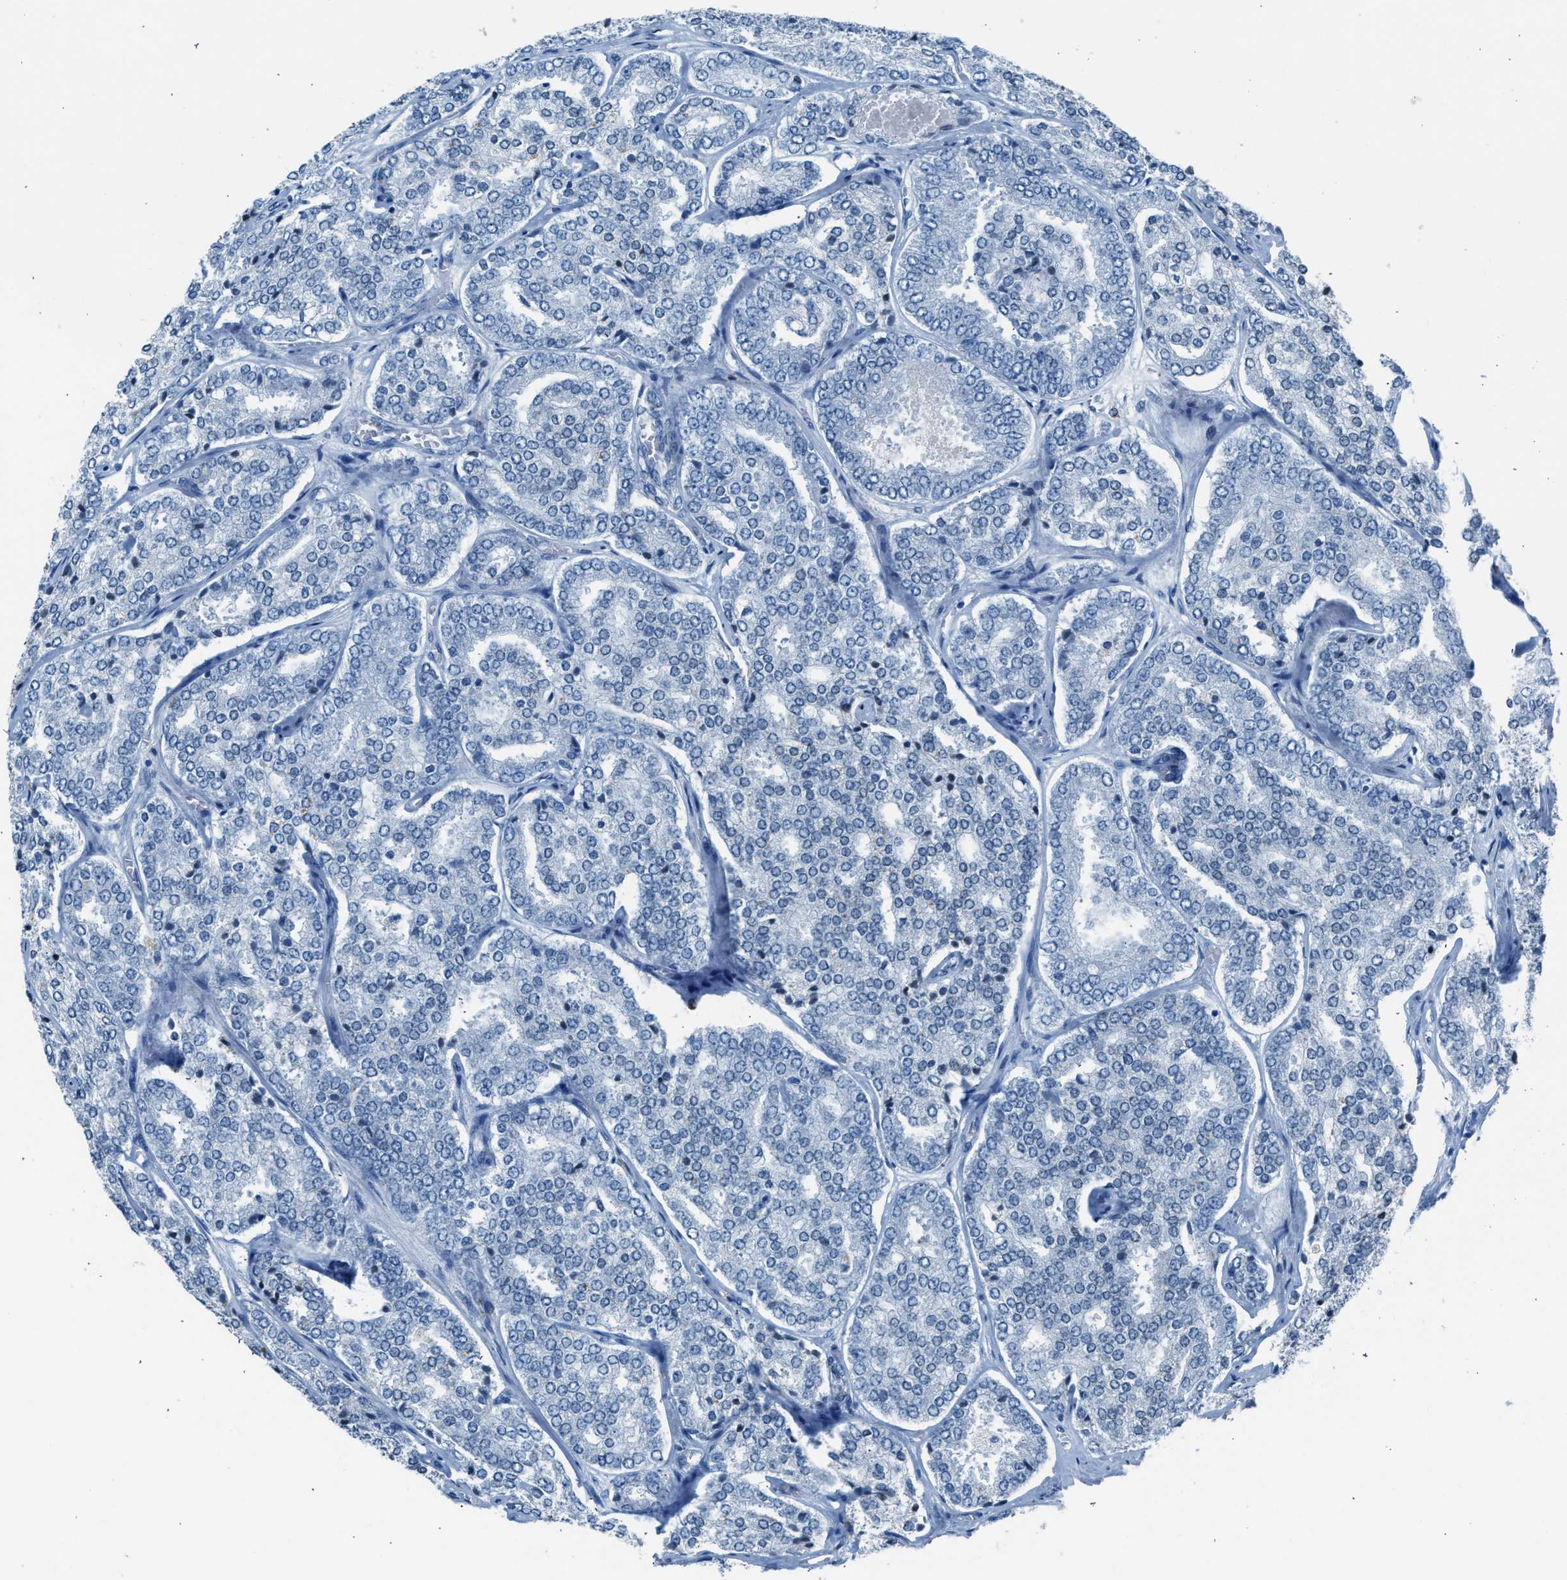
{"staining": {"intensity": "negative", "quantity": "none", "location": "none"}, "tissue": "prostate cancer", "cell_type": "Tumor cells", "image_type": "cancer", "snomed": [{"axis": "morphology", "description": "Adenocarcinoma, High grade"}, {"axis": "topography", "description": "Prostate"}], "caption": "The micrograph exhibits no significant staining in tumor cells of prostate cancer.", "gene": "RNF41", "patient": {"sex": "male", "age": 65}}